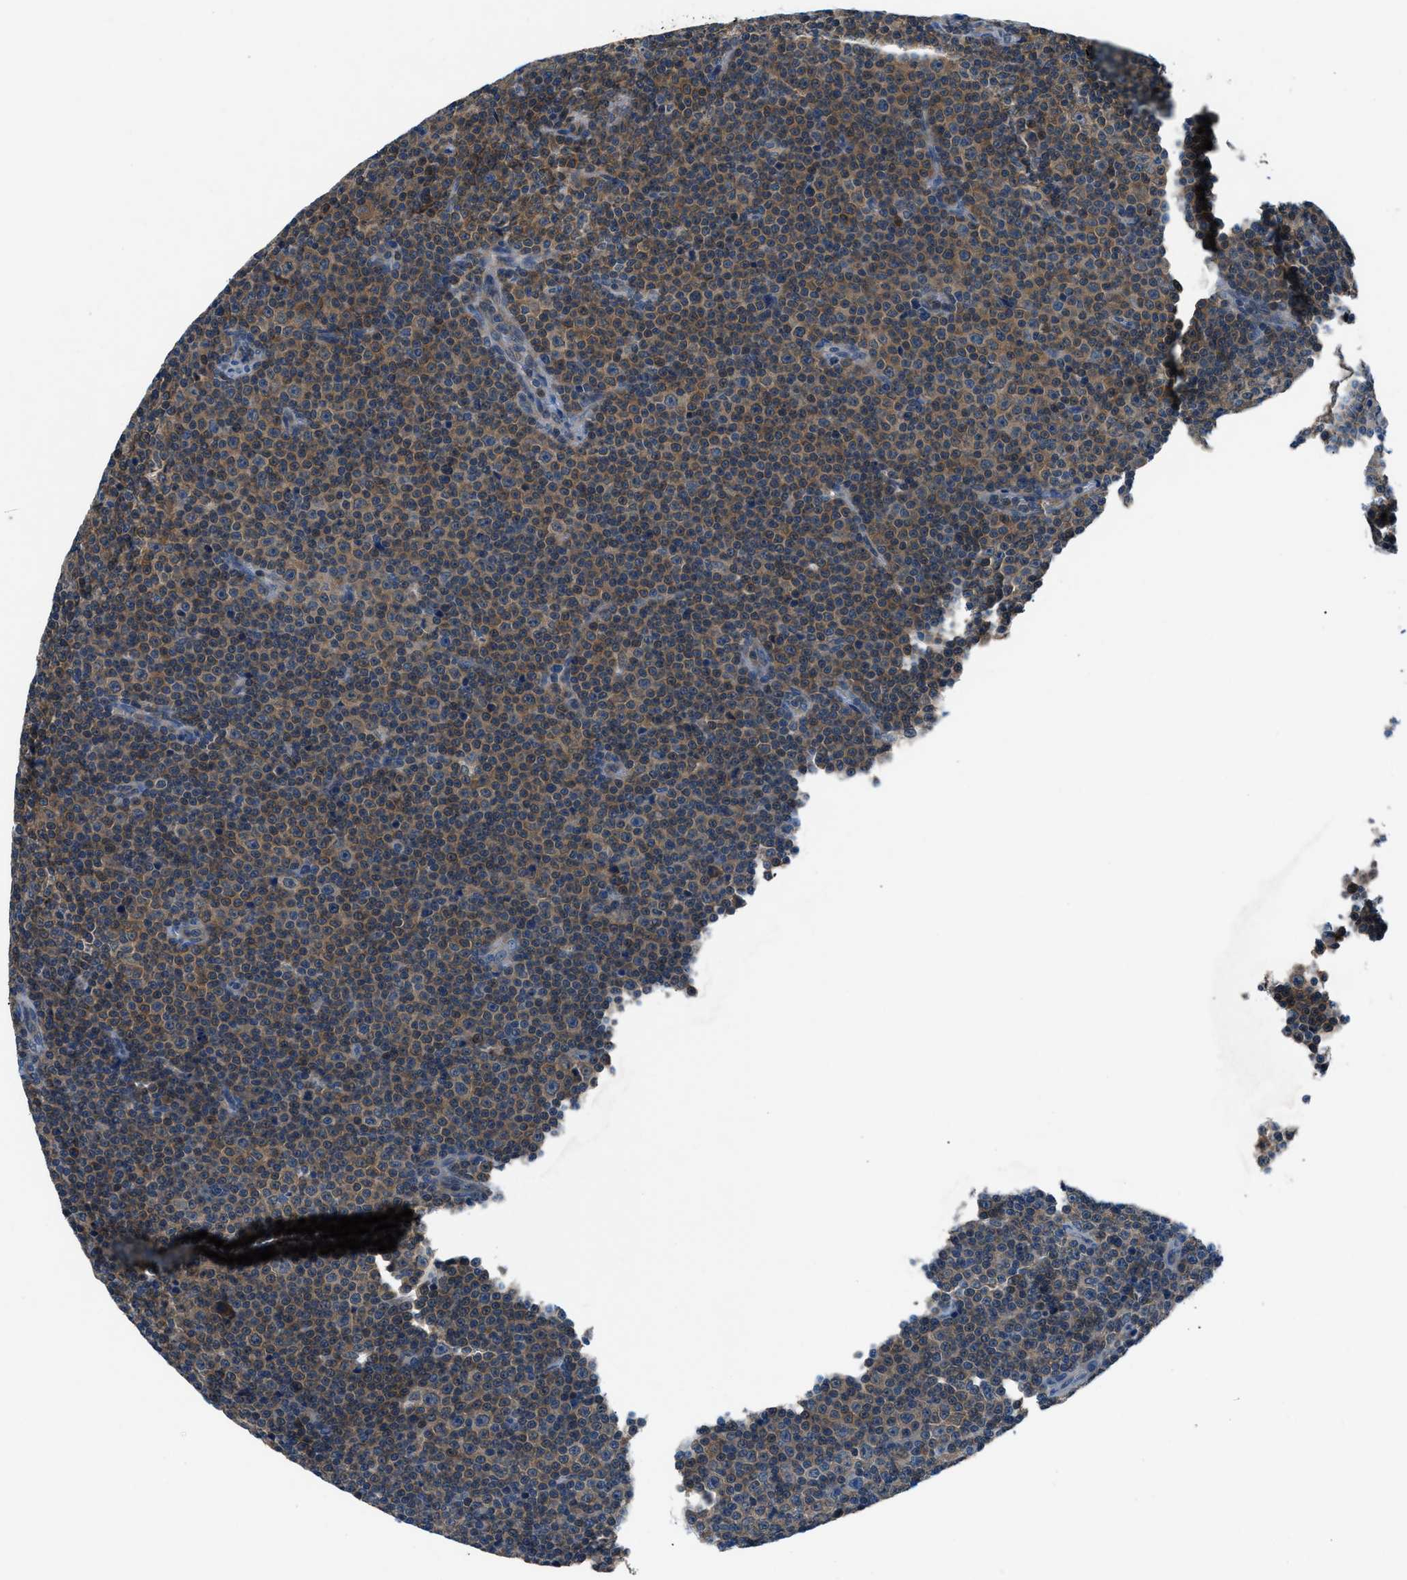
{"staining": {"intensity": "weak", "quantity": ">75%", "location": "cytoplasmic/membranous"}, "tissue": "lymphoma", "cell_type": "Tumor cells", "image_type": "cancer", "snomed": [{"axis": "morphology", "description": "Malignant lymphoma, non-Hodgkin's type, Low grade"}, {"axis": "topography", "description": "Lymph node"}], "caption": "The histopathology image exhibits staining of lymphoma, revealing weak cytoplasmic/membranous protein expression (brown color) within tumor cells. The staining was performed using DAB (3,3'-diaminobenzidine), with brown indicating positive protein expression. Nuclei are stained blue with hematoxylin.", "gene": "ACP1", "patient": {"sex": "female", "age": 67}}